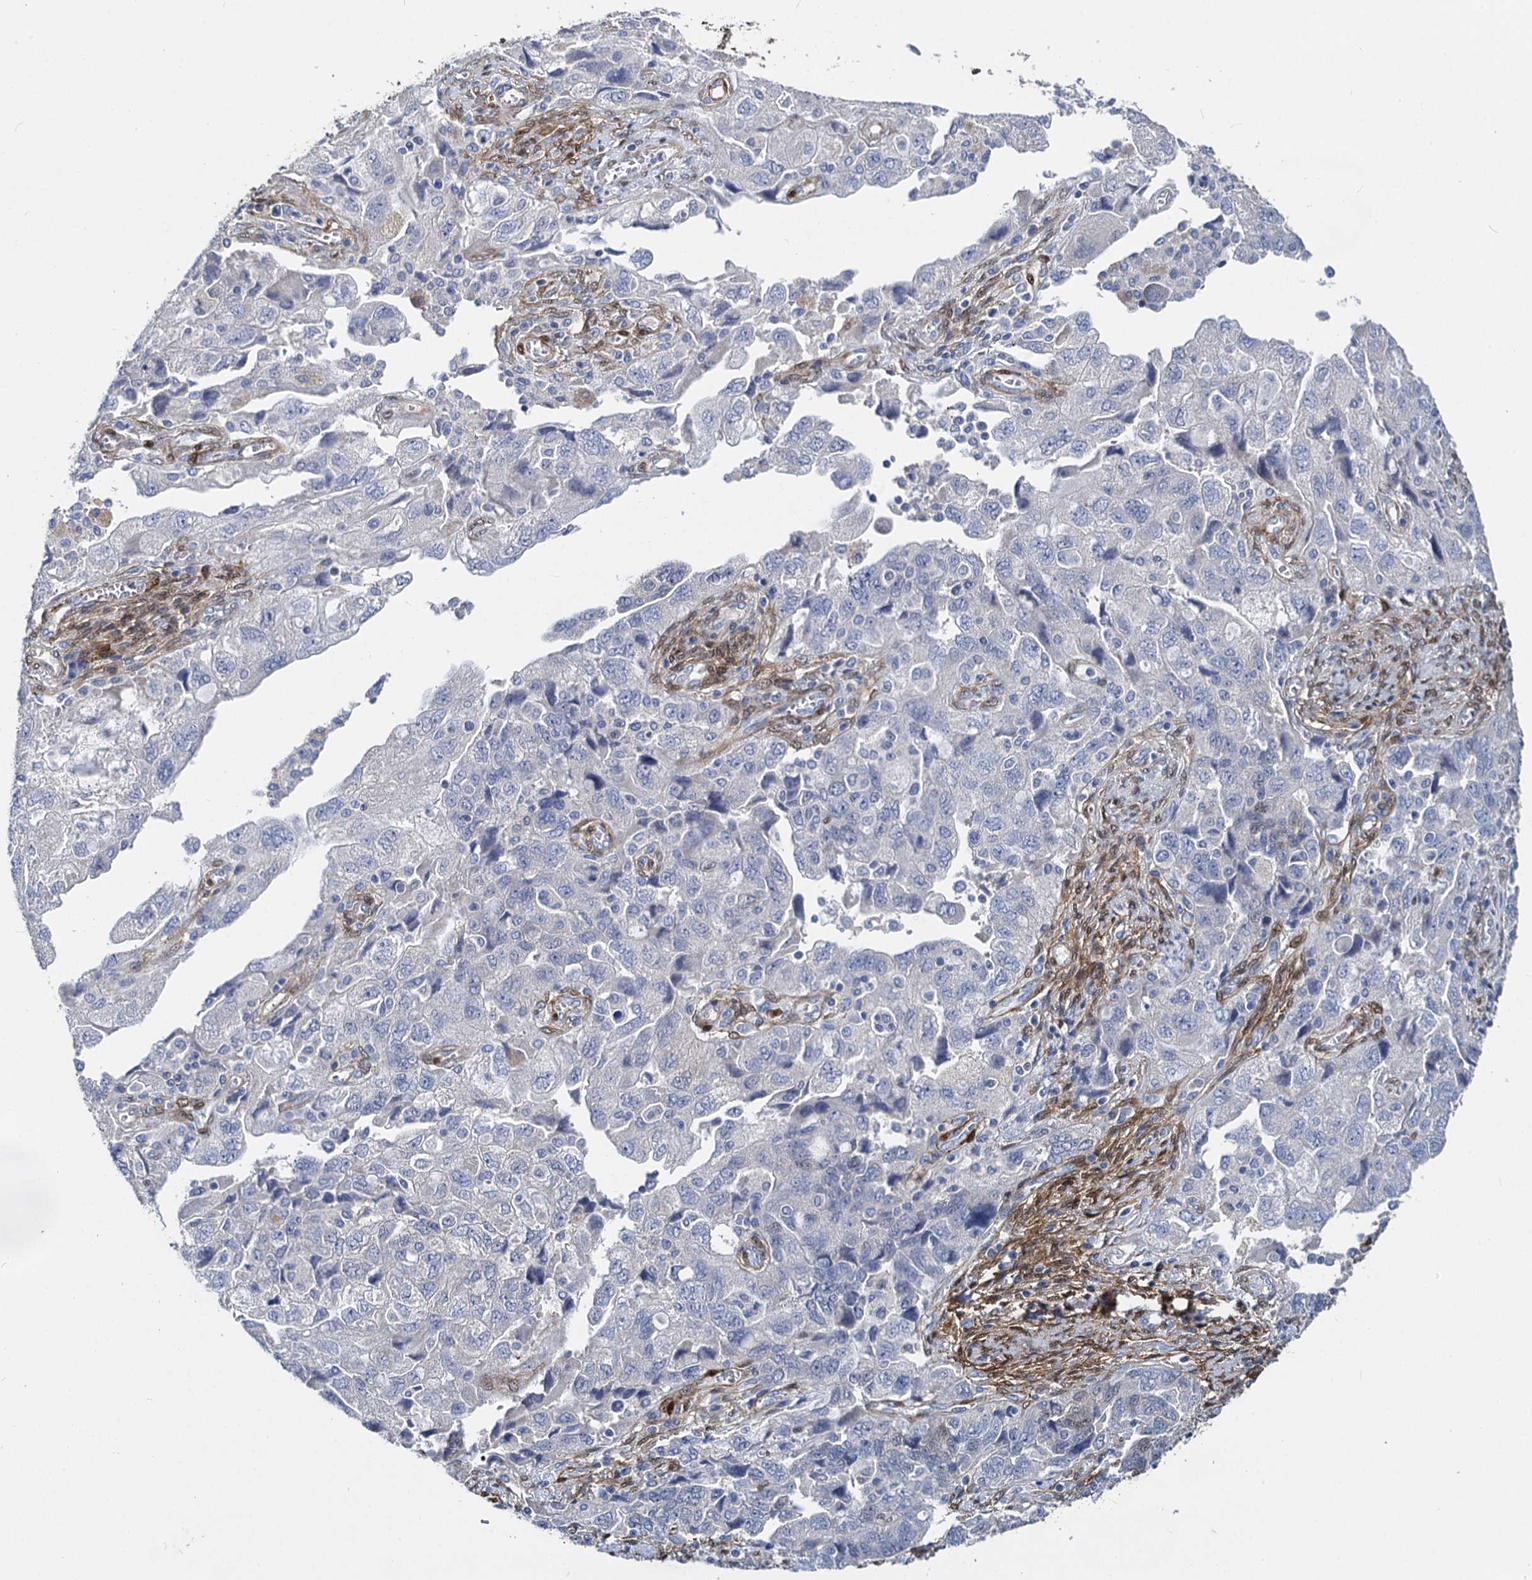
{"staining": {"intensity": "moderate", "quantity": "<25%", "location": "cytoplasmic/membranous,nuclear"}, "tissue": "ovarian cancer", "cell_type": "Tumor cells", "image_type": "cancer", "snomed": [{"axis": "morphology", "description": "Carcinoma, NOS"}, {"axis": "morphology", "description": "Cystadenocarcinoma, serous, NOS"}, {"axis": "topography", "description": "Ovary"}], "caption": "There is low levels of moderate cytoplasmic/membranous and nuclear expression in tumor cells of carcinoma (ovarian), as demonstrated by immunohistochemical staining (brown color).", "gene": "GSTM3", "patient": {"sex": "female", "age": 69}}